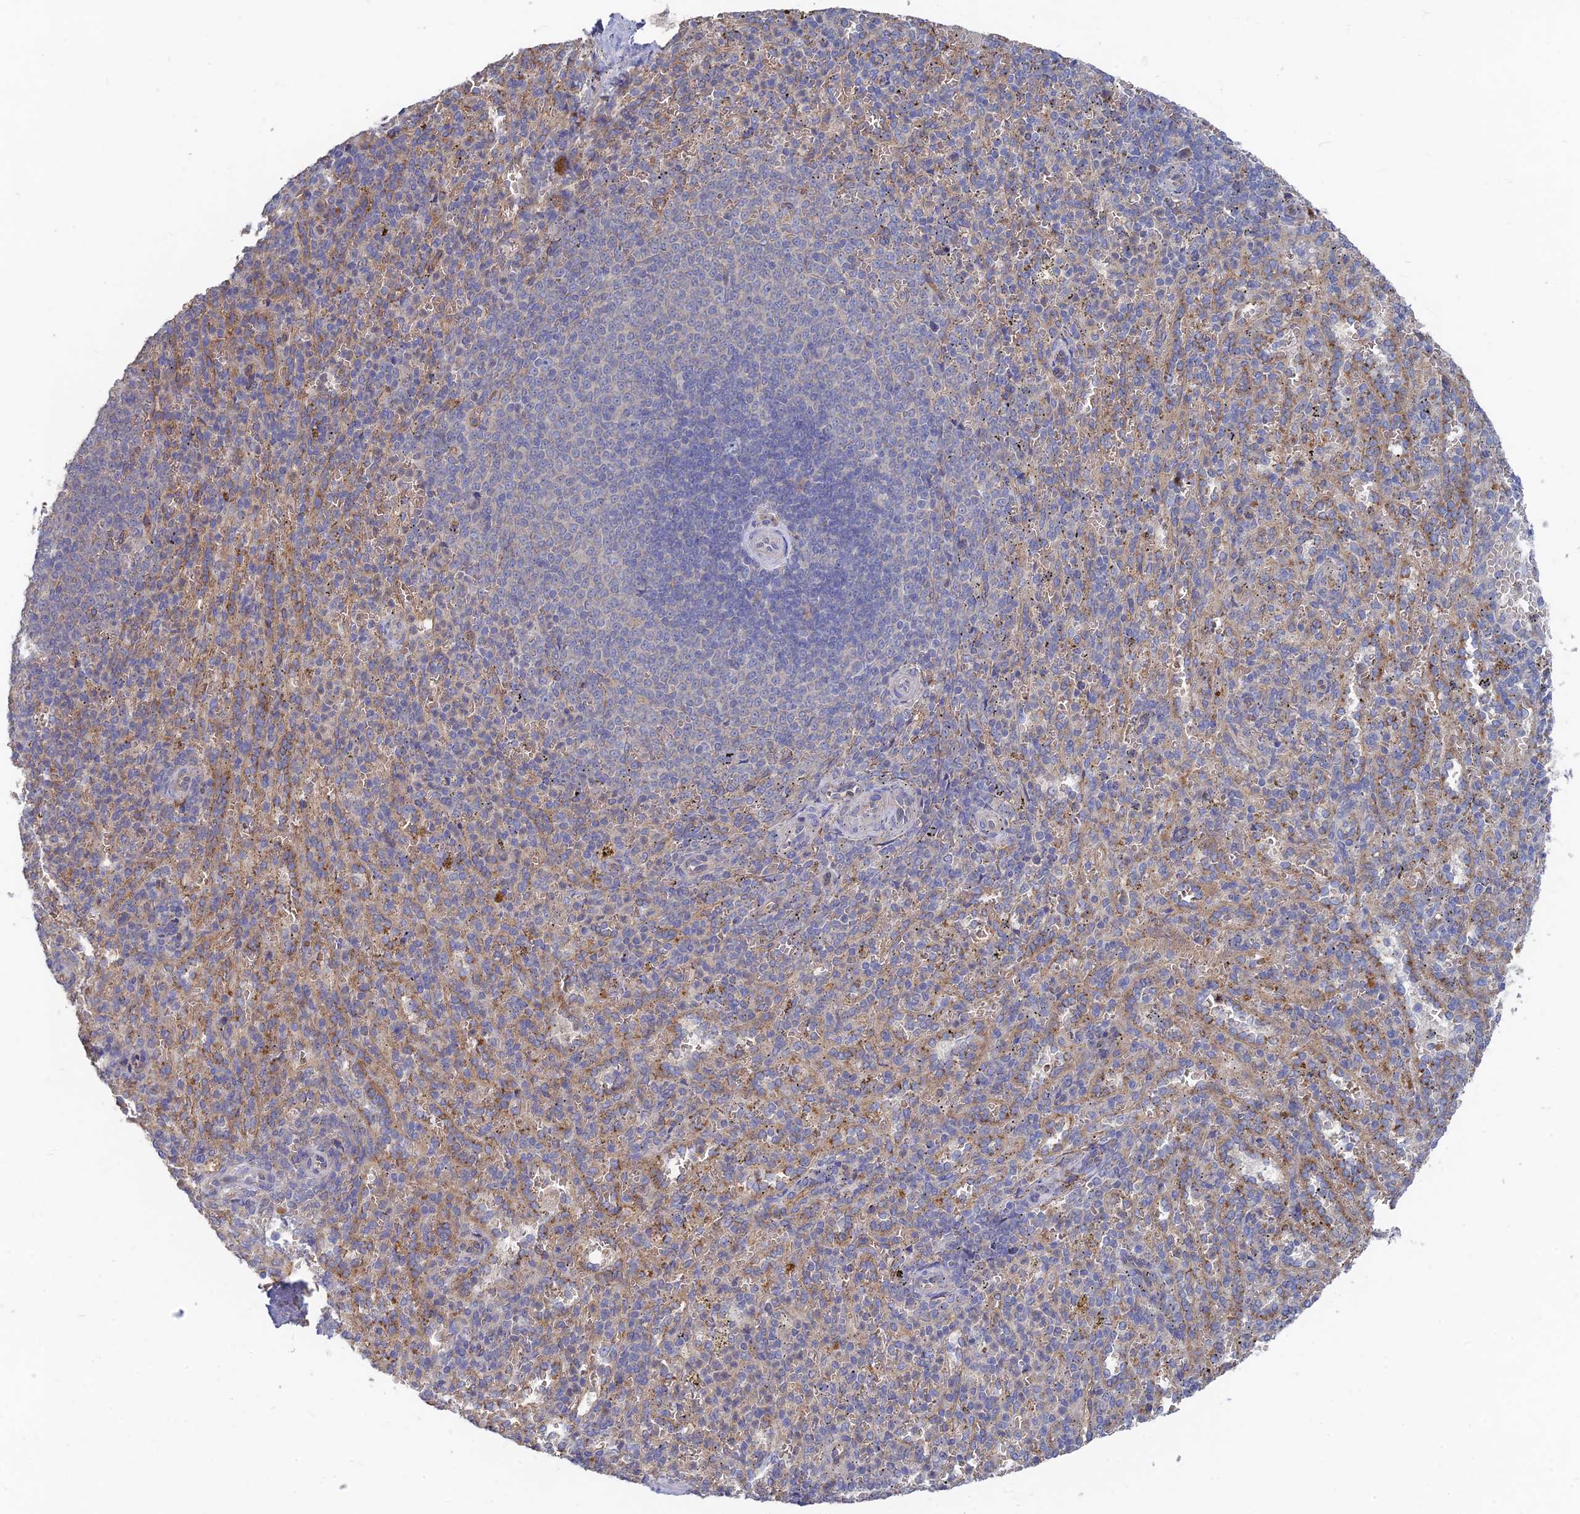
{"staining": {"intensity": "weak", "quantity": "<25%", "location": "cytoplasmic/membranous"}, "tissue": "spleen", "cell_type": "Cells in red pulp", "image_type": "normal", "snomed": [{"axis": "morphology", "description": "Normal tissue, NOS"}, {"axis": "topography", "description": "Spleen"}], "caption": "This is an immunohistochemistry (IHC) micrograph of normal spleen. There is no expression in cells in red pulp.", "gene": "ARRDC1", "patient": {"sex": "female", "age": 21}}